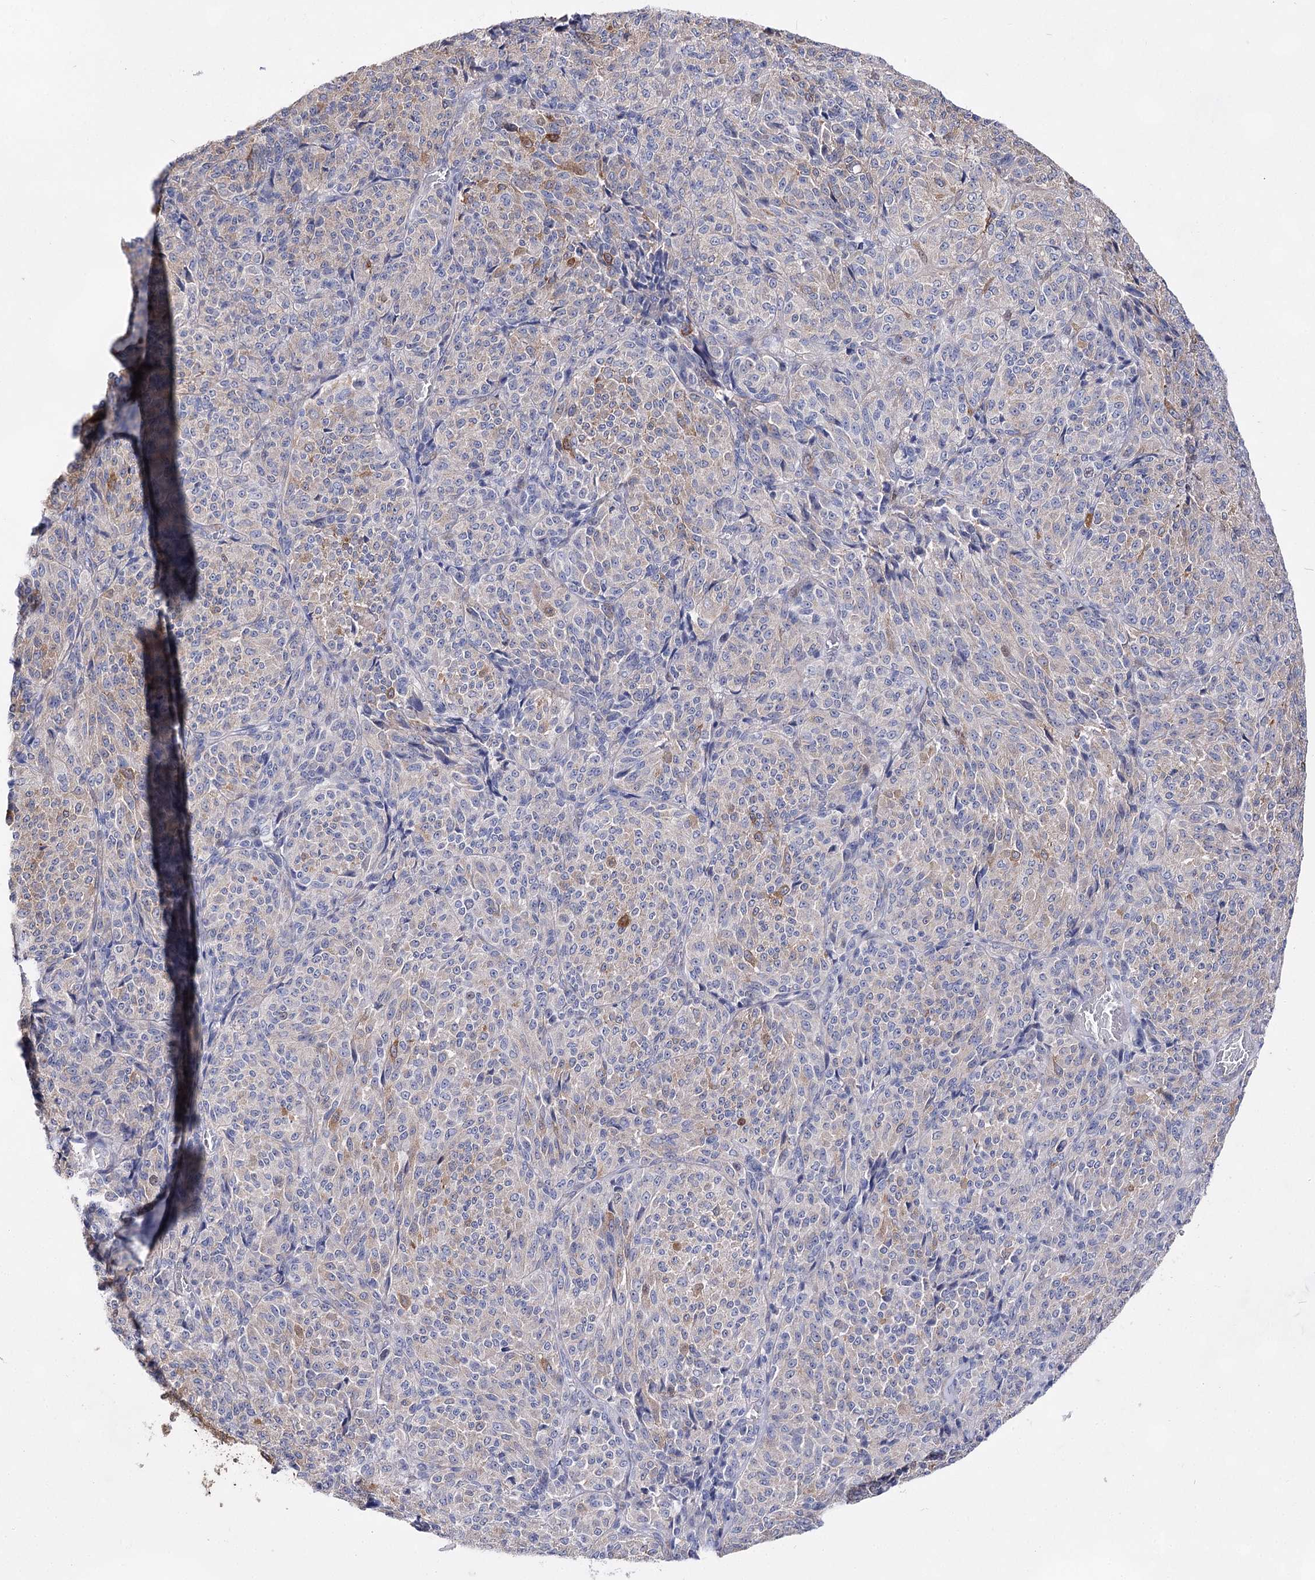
{"staining": {"intensity": "negative", "quantity": "none", "location": "none"}, "tissue": "melanoma", "cell_type": "Tumor cells", "image_type": "cancer", "snomed": [{"axis": "morphology", "description": "Malignant melanoma, Metastatic site"}, {"axis": "topography", "description": "Brain"}], "caption": "The IHC histopathology image has no significant staining in tumor cells of malignant melanoma (metastatic site) tissue.", "gene": "UGDH", "patient": {"sex": "female", "age": 56}}